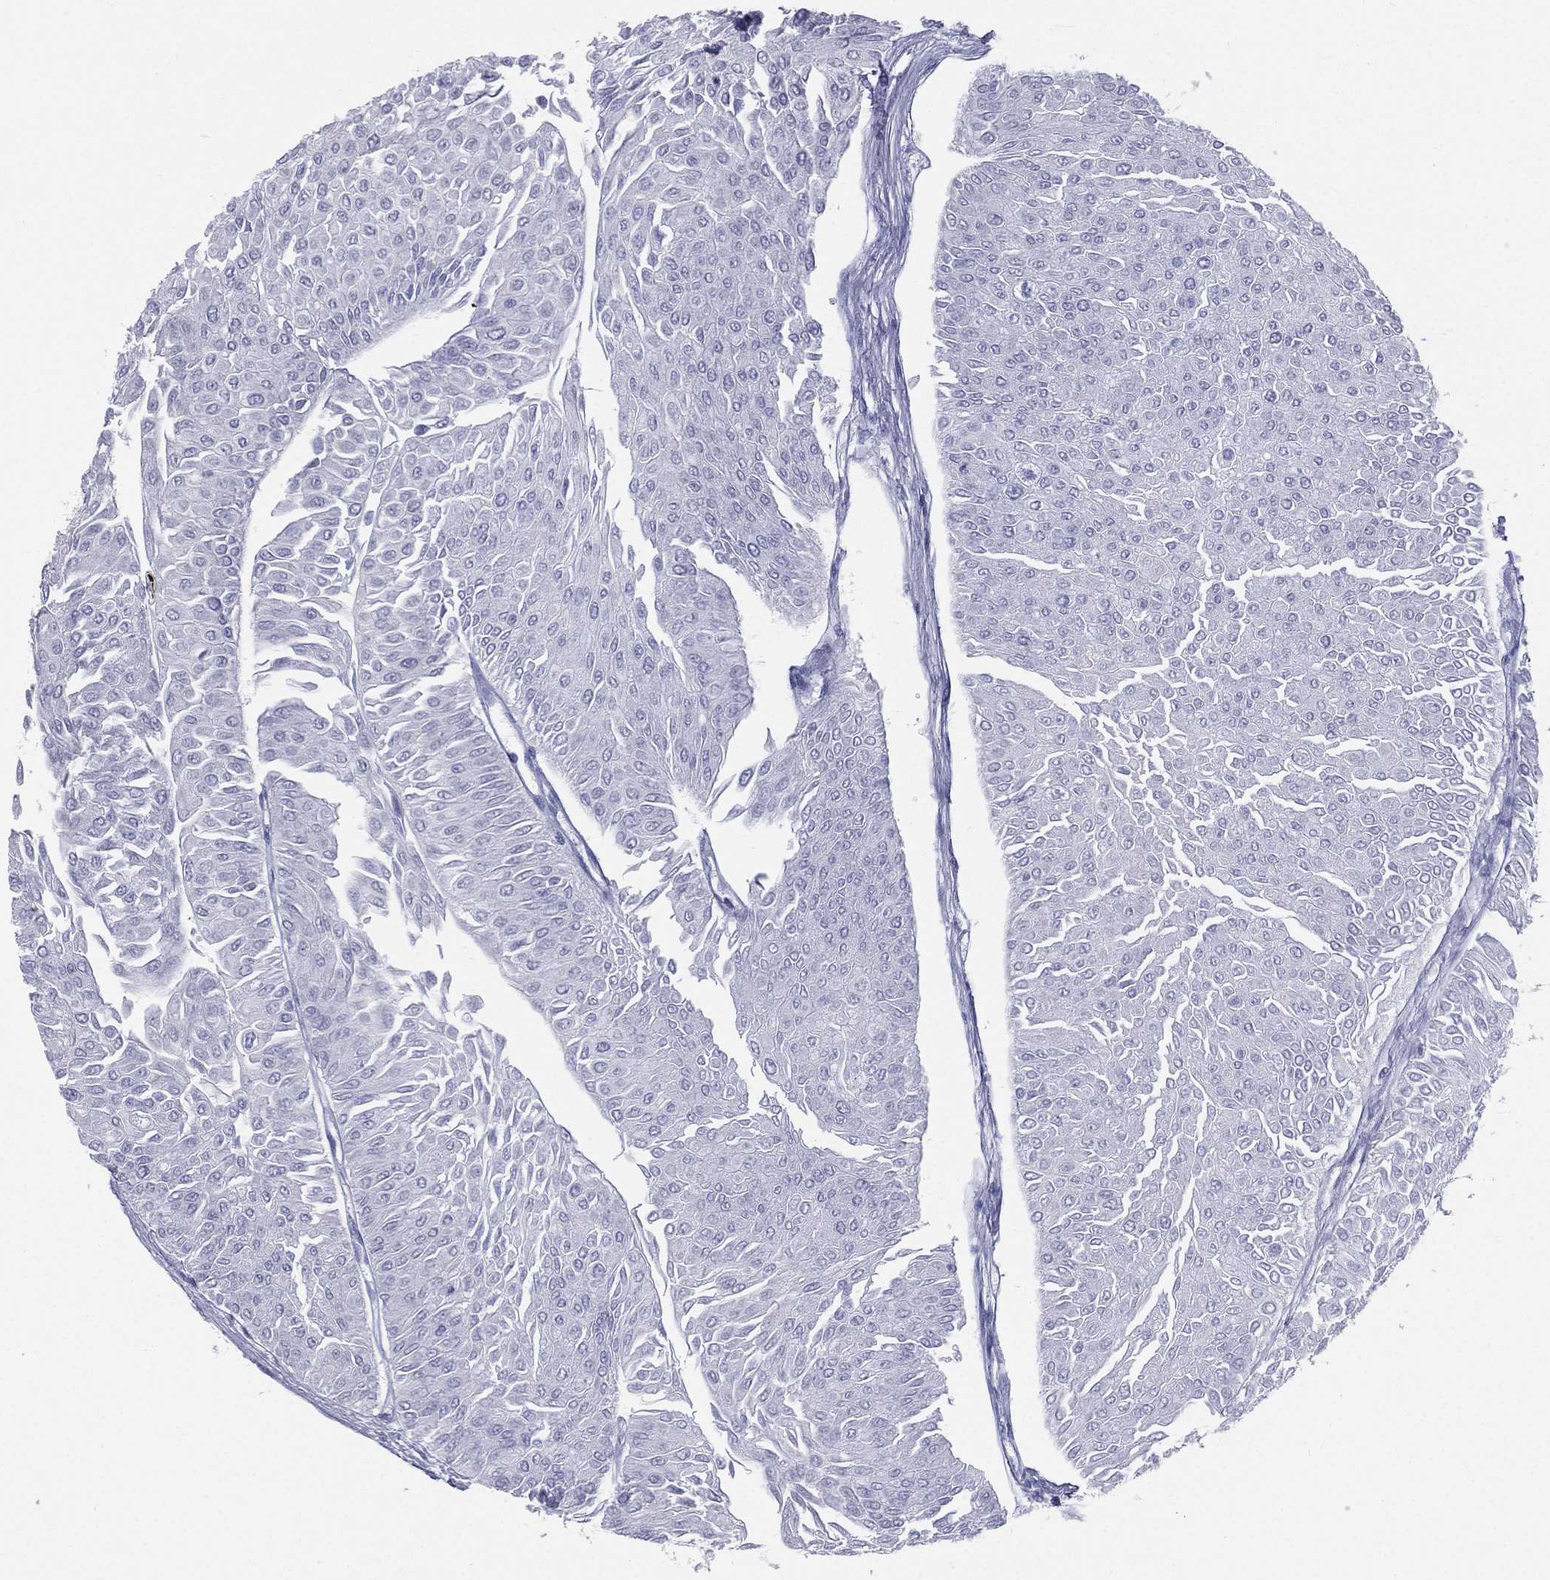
{"staining": {"intensity": "negative", "quantity": "none", "location": "none"}, "tissue": "urothelial cancer", "cell_type": "Tumor cells", "image_type": "cancer", "snomed": [{"axis": "morphology", "description": "Urothelial carcinoma, Low grade"}, {"axis": "topography", "description": "Urinary bladder"}], "caption": "Immunohistochemical staining of urothelial carcinoma (low-grade) demonstrates no significant expression in tumor cells. (DAB (3,3'-diaminobenzidine) immunohistochemistry (IHC), high magnification).", "gene": "HP", "patient": {"sex": "male", "age": 67}}